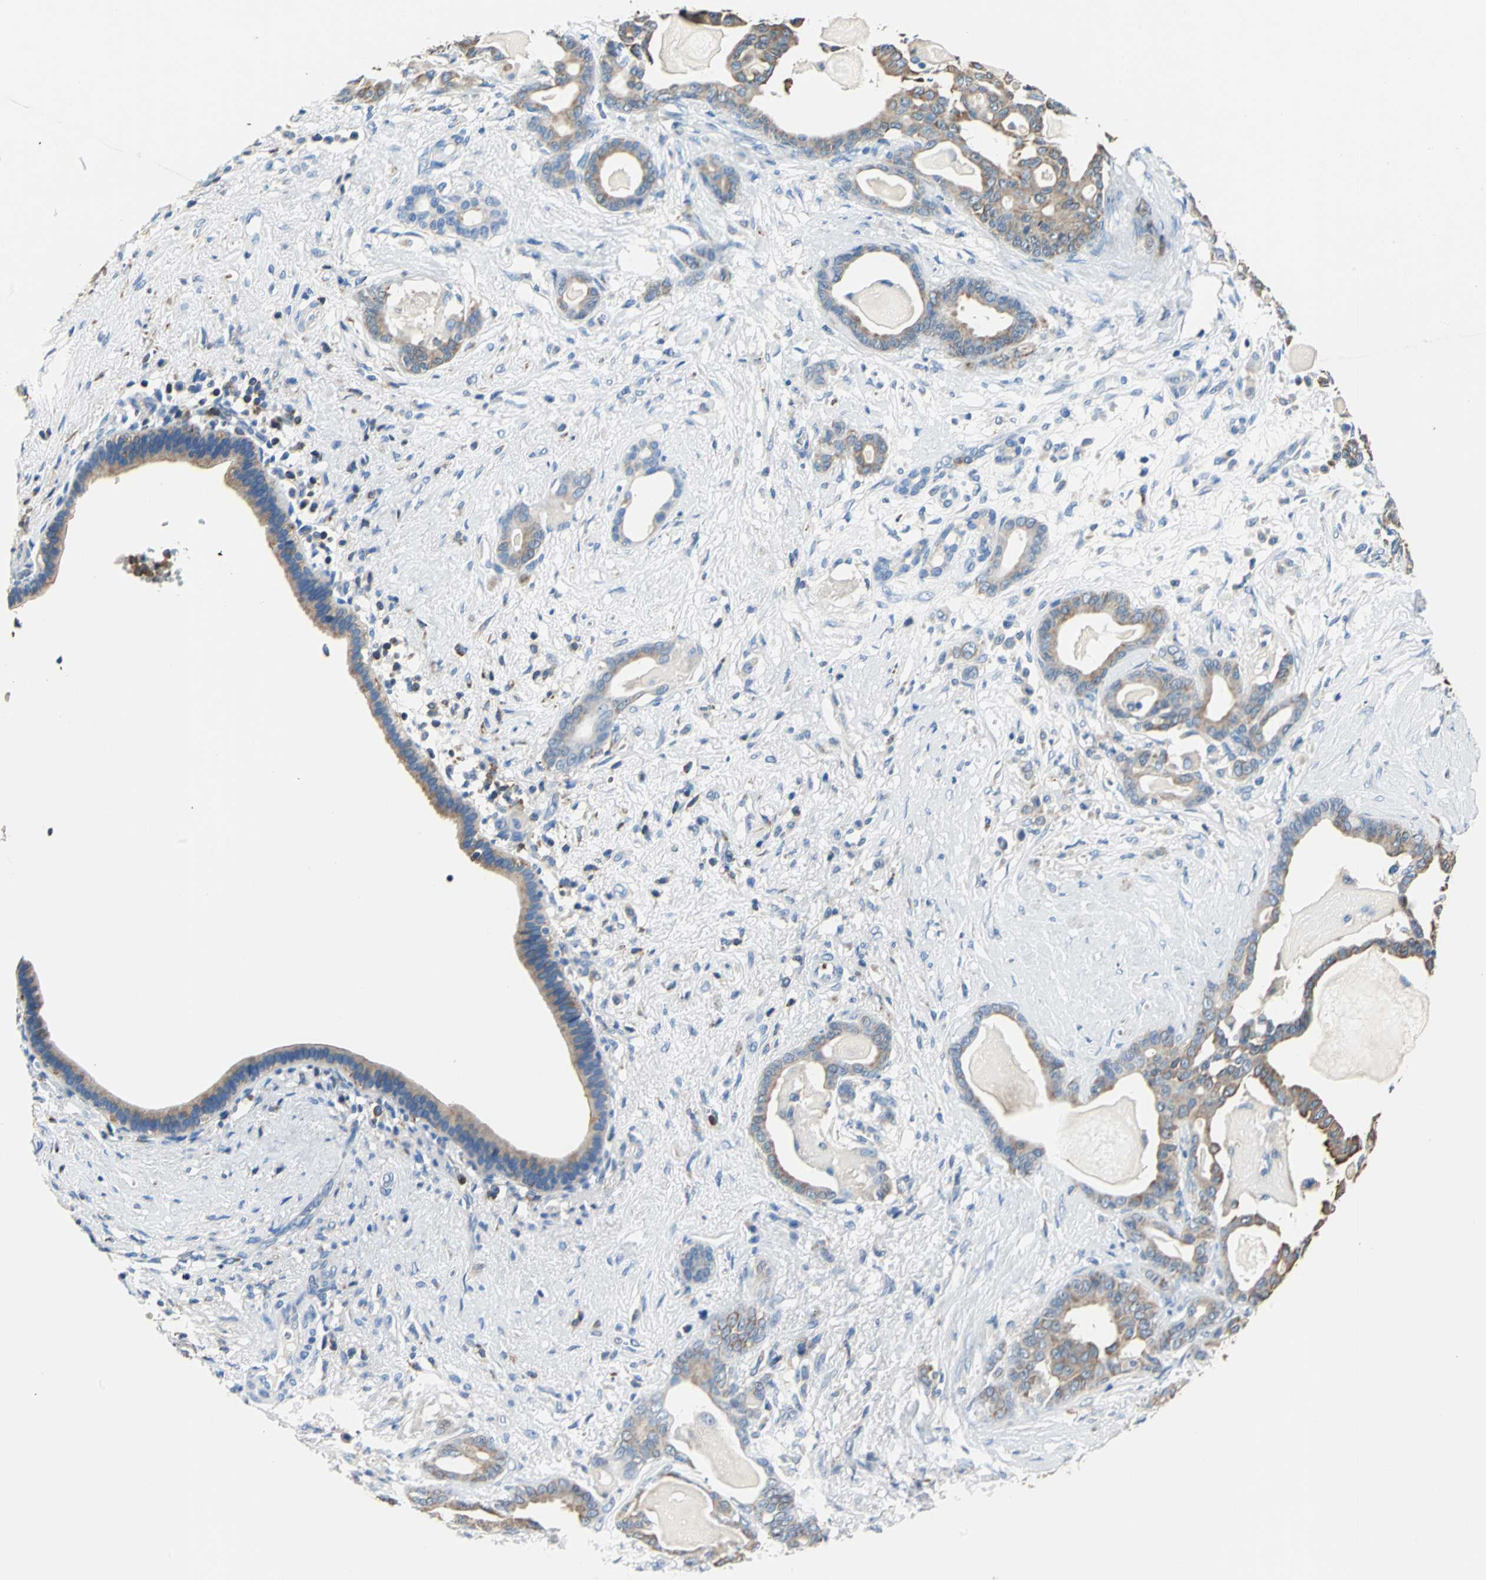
{"staining": {"intensity": "moderate", "quantity": ">75%", "location": "cytoplasmic/membranous"}, "tissue": "pancreatic cancer", "cell_type": "Tumor cells", "image_type": "cancer", "snomed": [{"axis": "morphology", "description": "Adenocarcinoma, NOS"}, {"axis": "topography", "description": "Pancreas"}], "caption": "IHC image of pancreatic cancer stained for a protein (brown), which exhibits medium levels of moderate cytoplasmic/membranous staining in approximately >75% of tumor cells.", "gene": "SEPTIN6", "patient": {"sex": "male", "age": 63}}